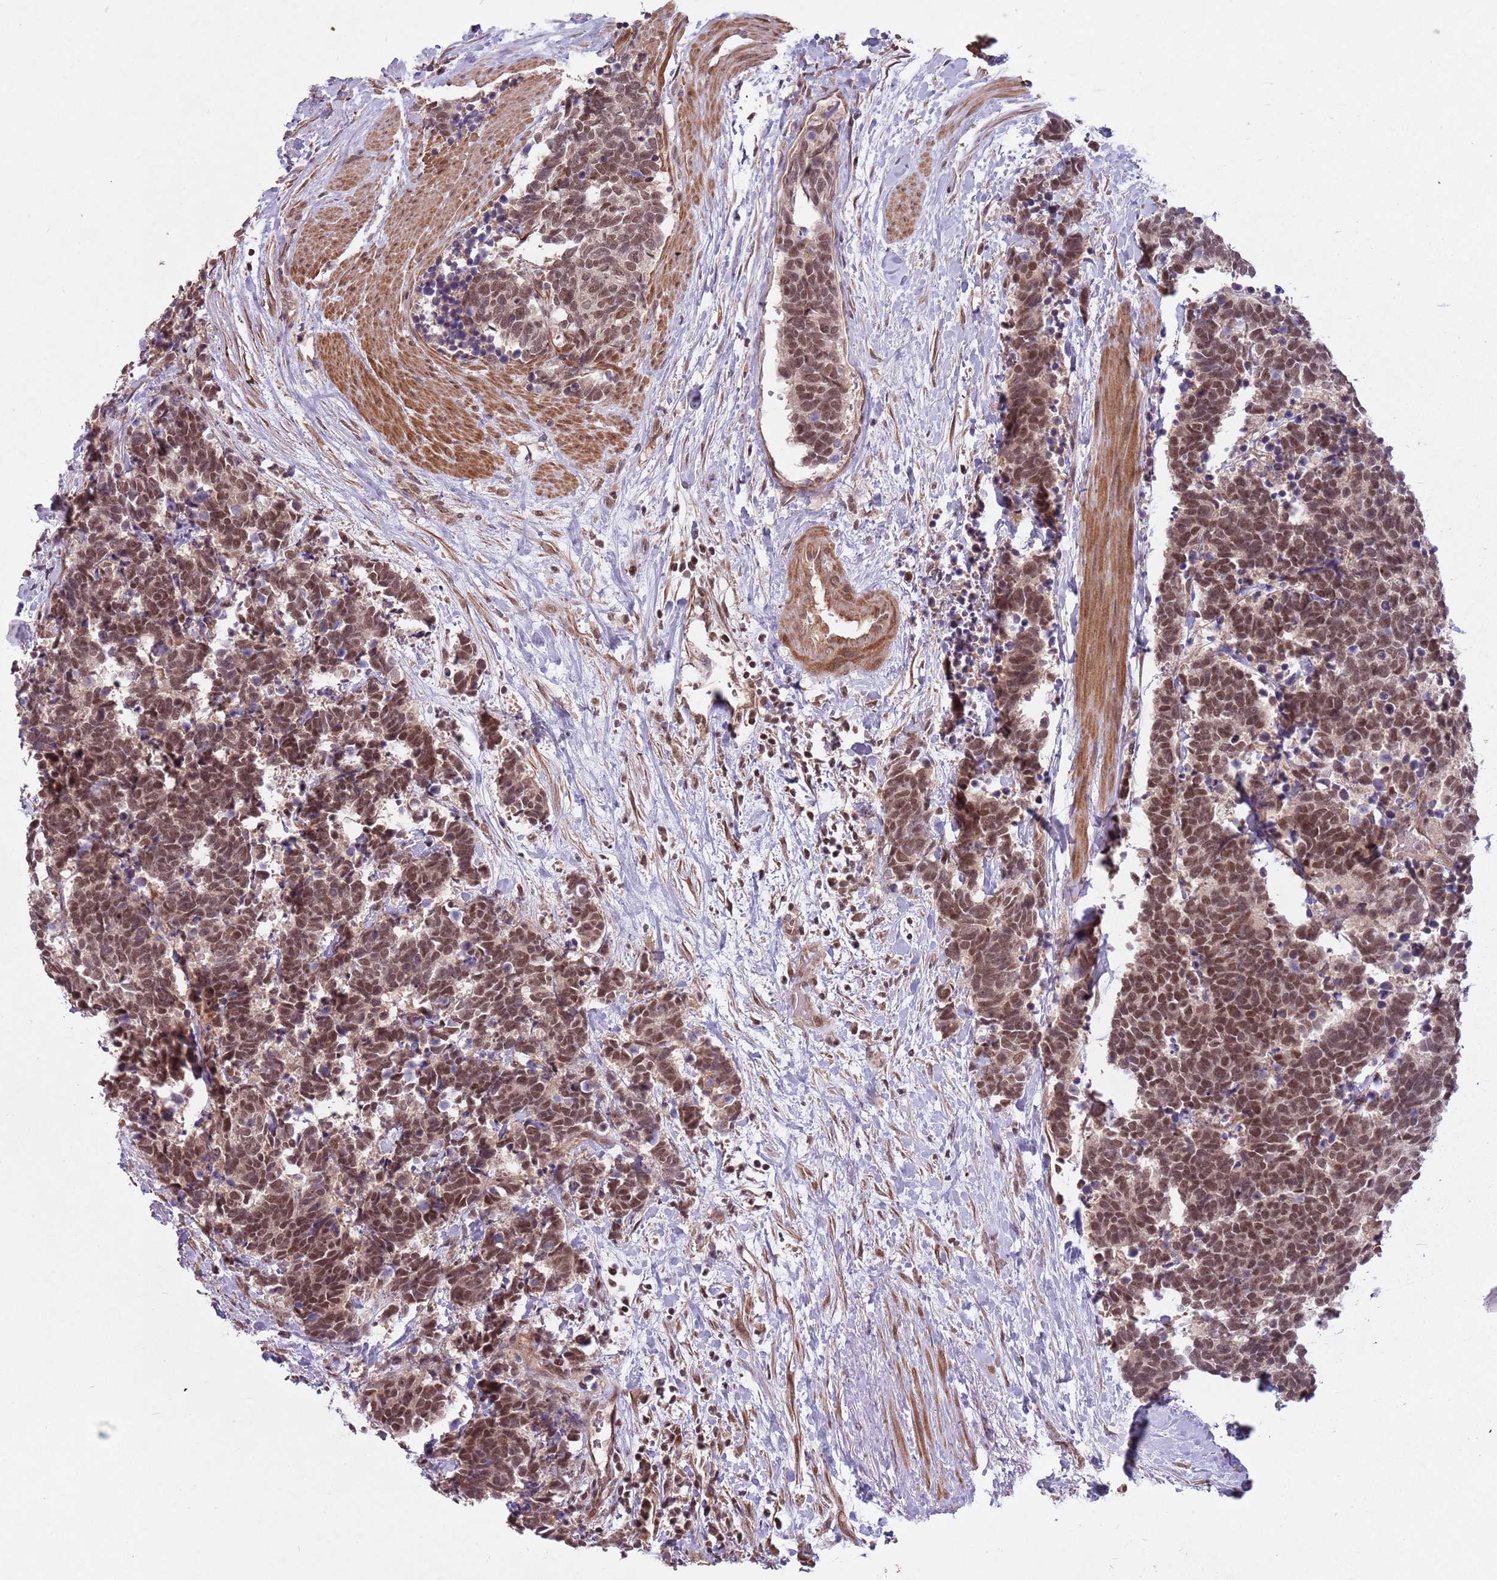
{"staining": {"intensity": "moderate", "quantity": ">75%", "location": "nuclear"}, "tissue": "carcinoid", "cell_type": "Tumor cells", "image_type": "cancer", "snomed": [{"axis": "morphology", "description": "Carcinoma, NOS"}, {"axis": "morphology", "description": "Carcinoid, malignant, NOS"}, {"axis": "topography", "description": "Prostate"}], "caption": "Carcinoid was stained to show a protein in brown. There is medium levels of moderate nuclear positivity in approximately >75% of tumor cells. (DAB (3,3'-diaminobenzidine) IHC, brown staining for protein, blue staining for nuclei).", "gene": "SUDS3", "patient": {"sex": "male", "age": 57}}